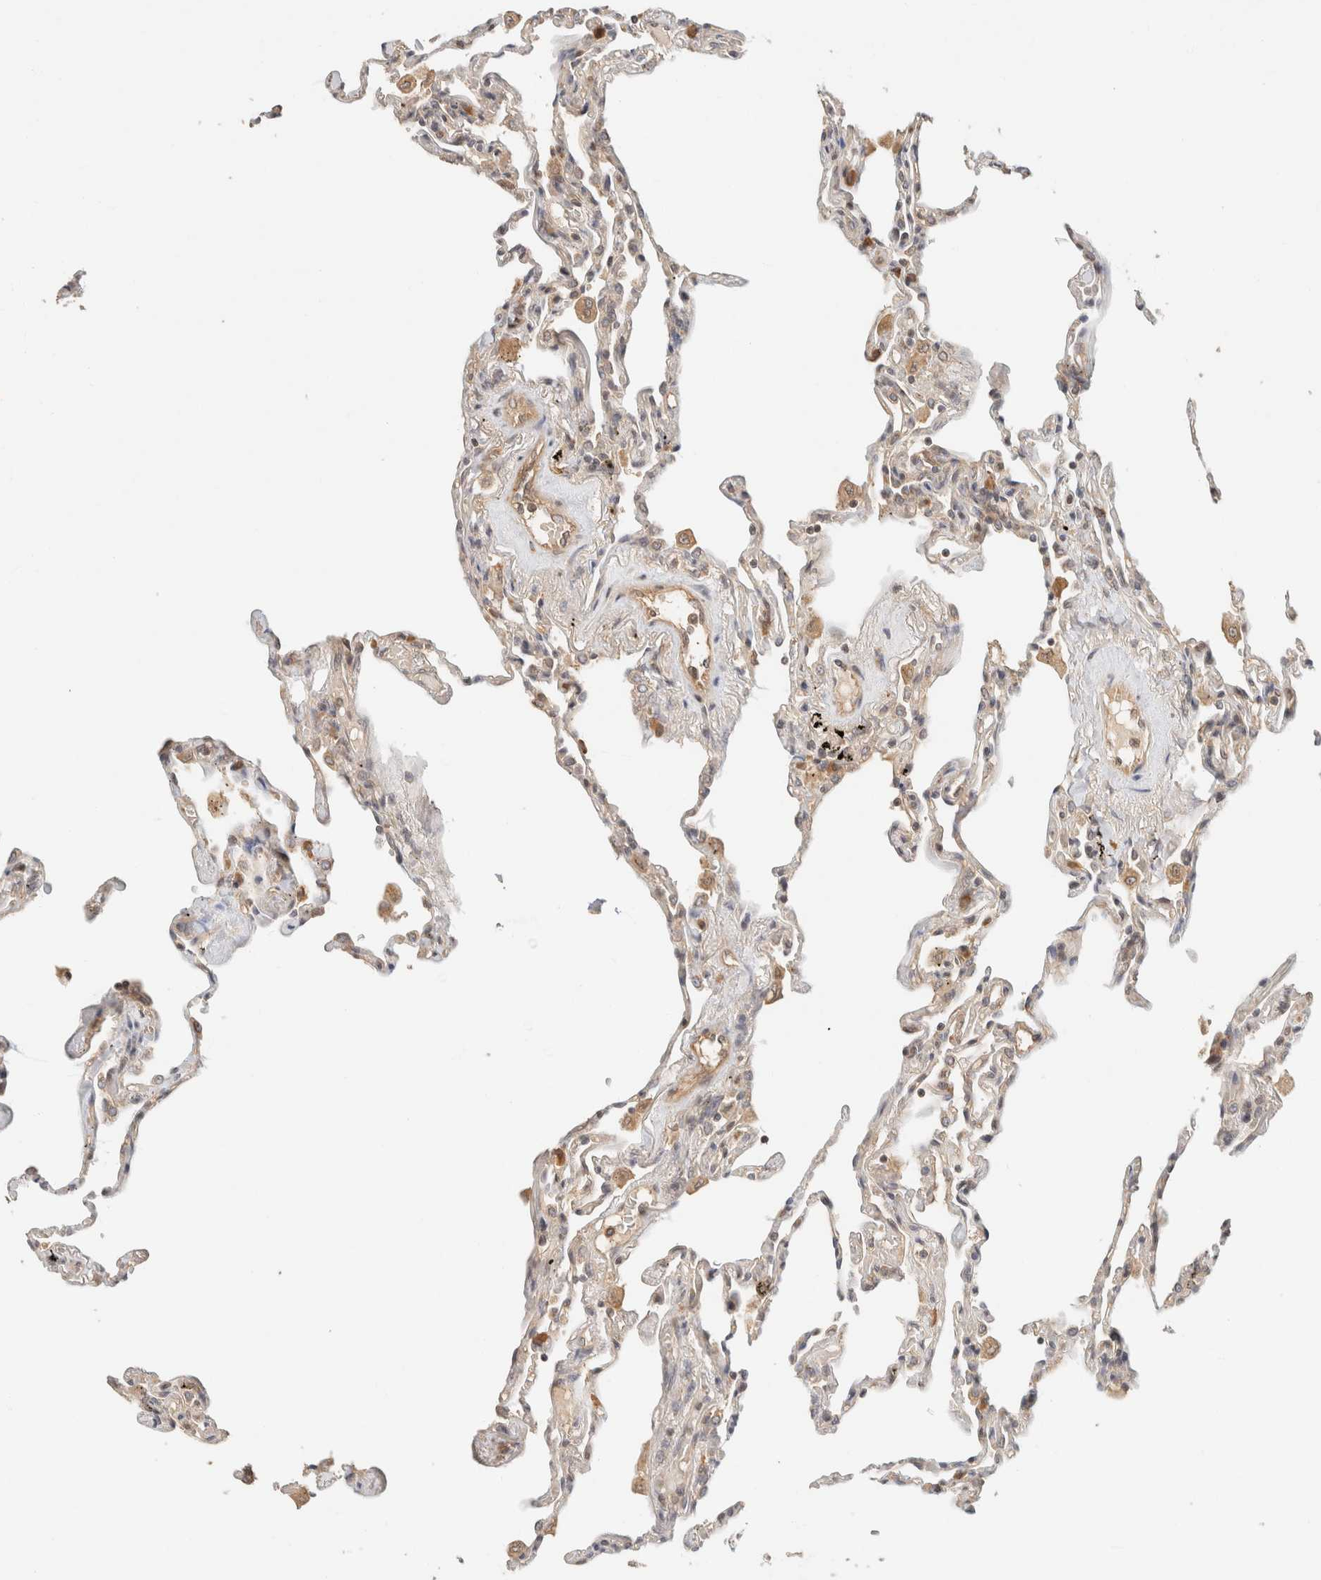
{"staining": {"intensity": "weak", "quantity": "<25%", "location": "cytoplasmic/membranous"}, "tissue": "lung", "cell_type": "Alveolar cells", "image_type": "normal", "snomed": [{"axis": "morphology", "description": "Normal tissue, NOS"}, {"axis": "topography", "description": "Lung"}], "caption": "Histopathology image shows no protein staining in alveolar cells of normal lung. (Brightfield microscopy of DAB immunohistochemistry (IHC) at high magnification).", "gene": "TACC1", "patient": {"sex": "male", "age": 59}}